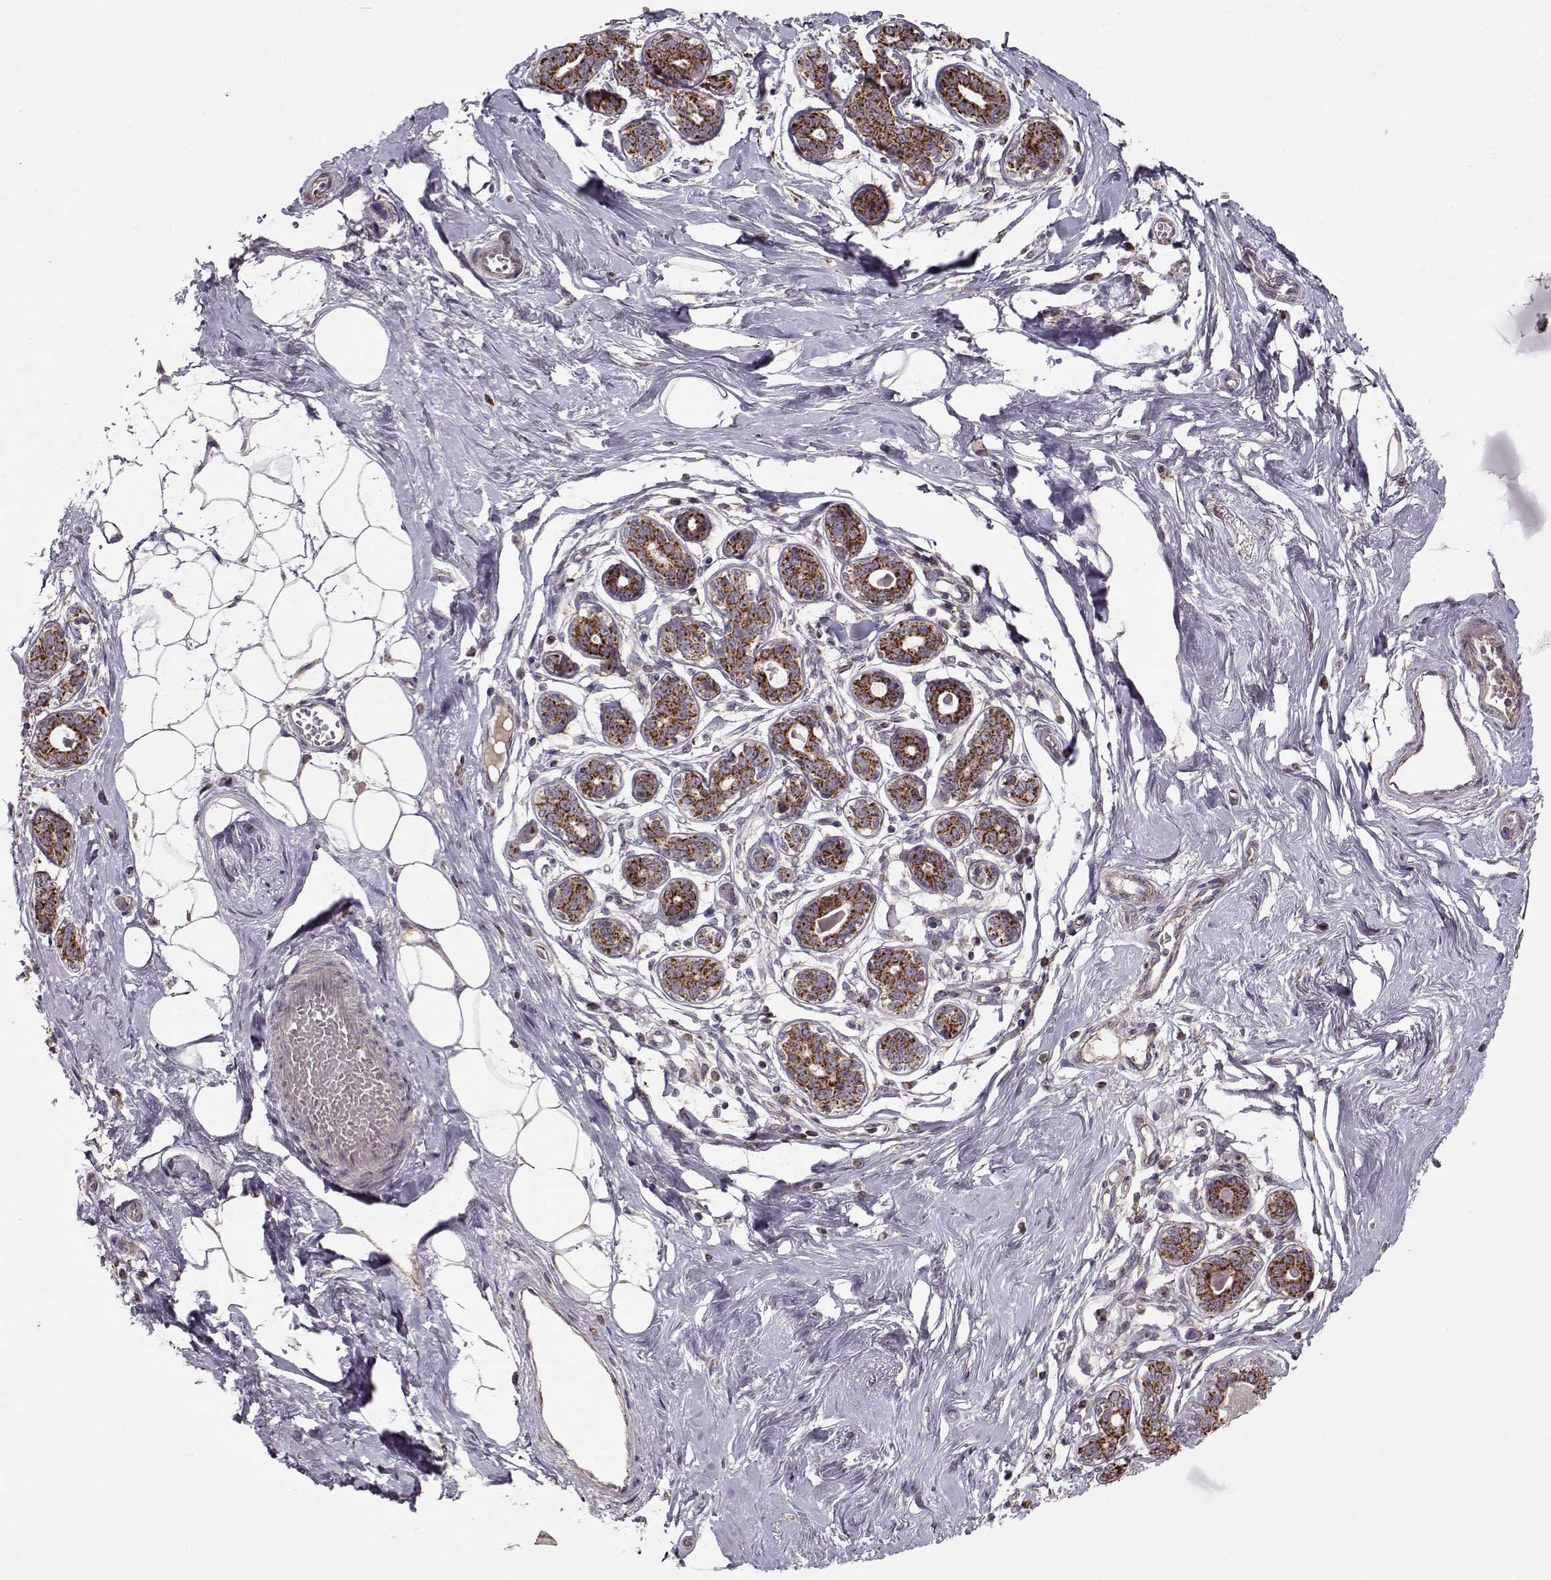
{"staining": {"intensity": "weak", "quantity": ">75%", "location": "cytoplasmic/membranous"}, "tissue": "breast", "cell_type": "Adipocytes", "image_type": "normal", "snomed": [{"axis": "morphology", "description": "Normal tissue, NOS"}, {"axis": "topography", "description": "Skin"}, {"axis": "topography", "description": "Breast"}], "caption": "Immunohistochemistry (IHC) photomicrograph of unremarkable human breast stained for a protein (brown), which exhibits low levels of weak cytoplasmic/membranous expression in approximately >75% of adipocytes.", "gene": "CMTM3", "patient": {"sex": "female", "age": 43}}